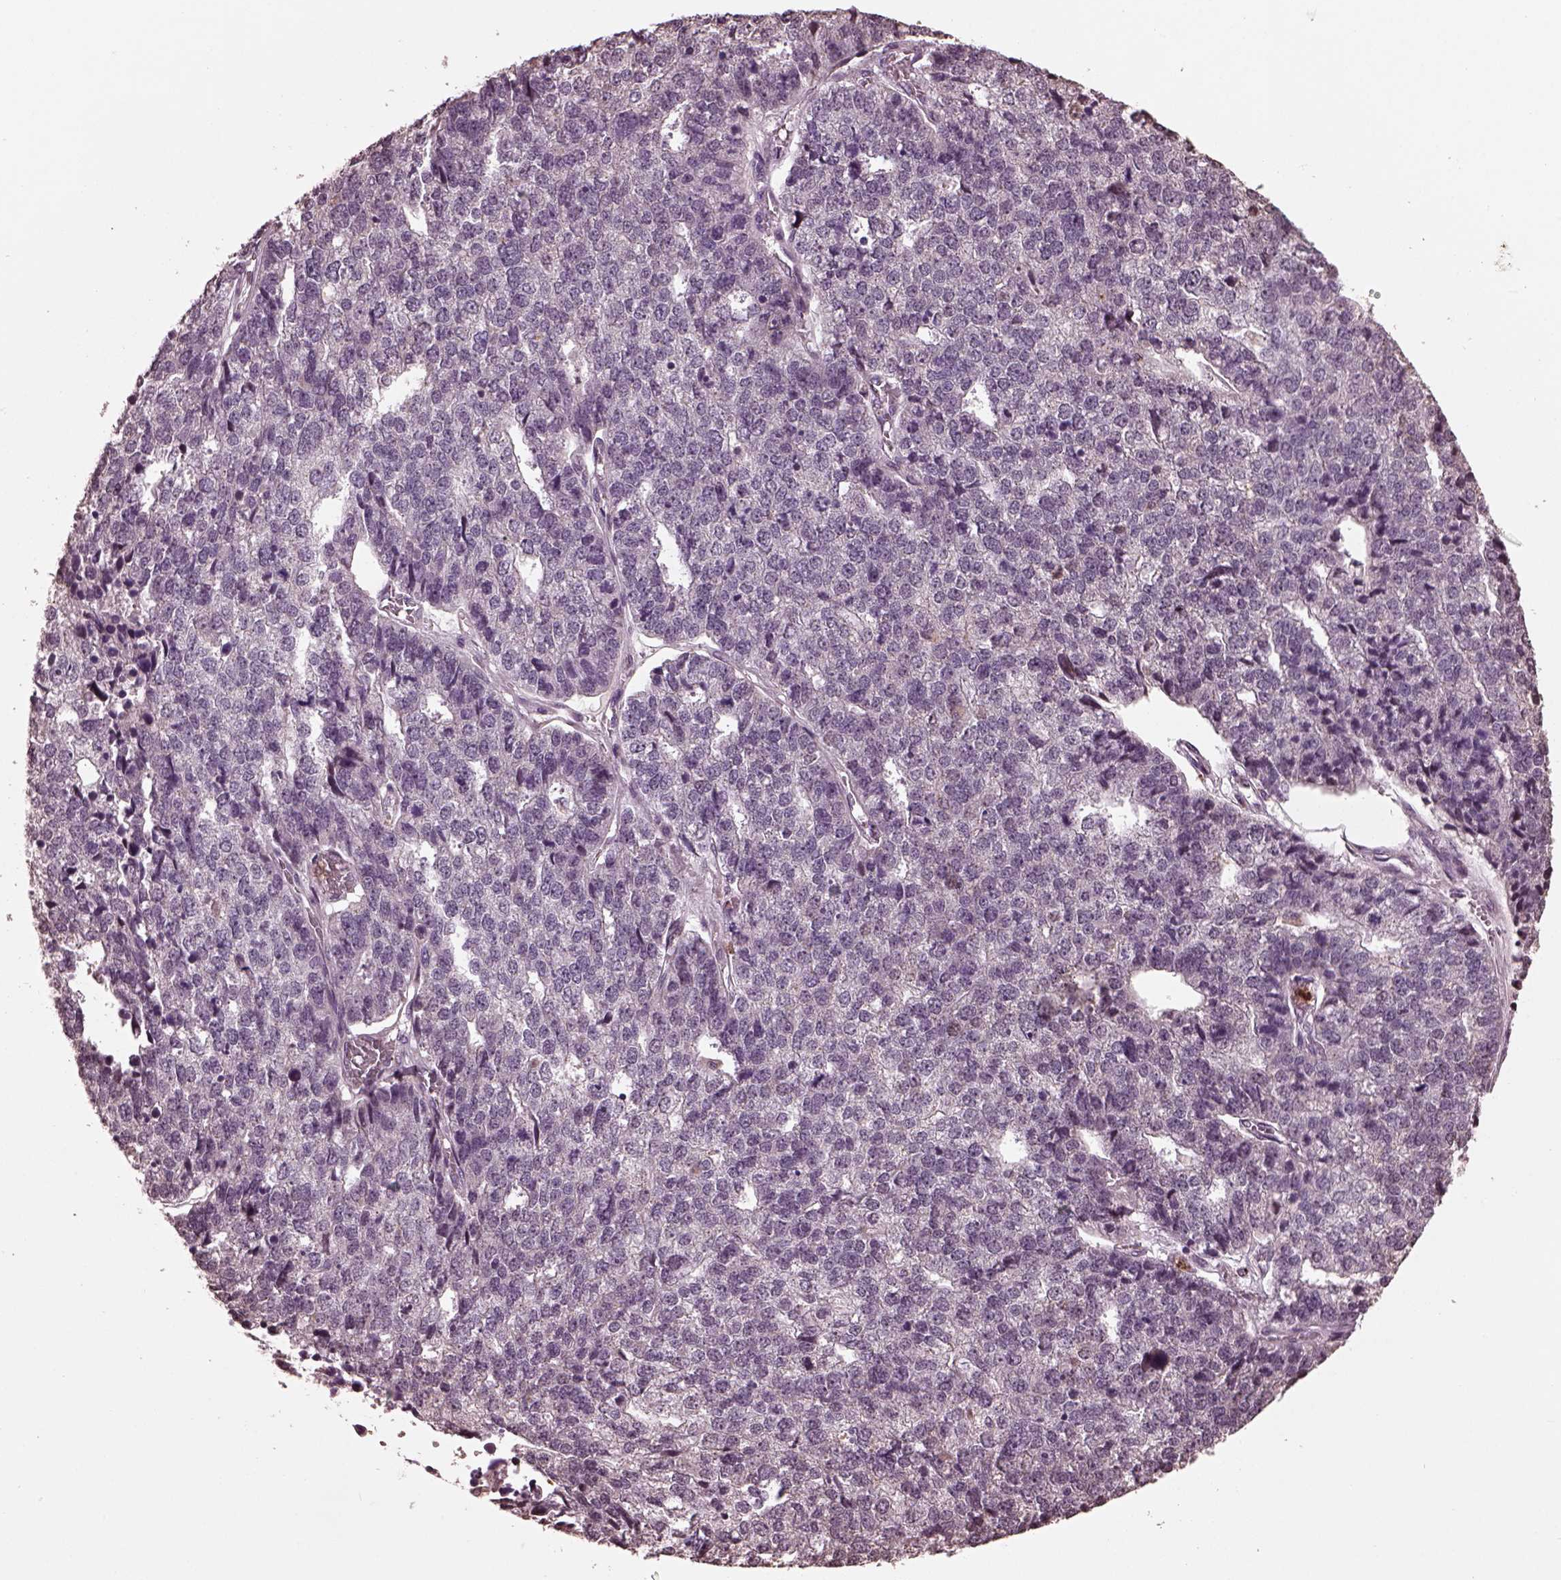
{"staining": {"intensity": "negative", "quantity": "none", "location": "none"}, "tissue": "stomach cancer", "cell_type": "Tumor cells", "image_type": "cancer", "snomed": [{"axis": "morphology", "description": "Adenocarcinoma, NOS"}, {"axis": "topography", "description": "Stomach"}], "caption": "DAB immunohistochemical staining of stomach cancer shows no significant staining in tumor cells.", "gene": "RUFY3", "patient": {"sex": "male", "age": 69}}